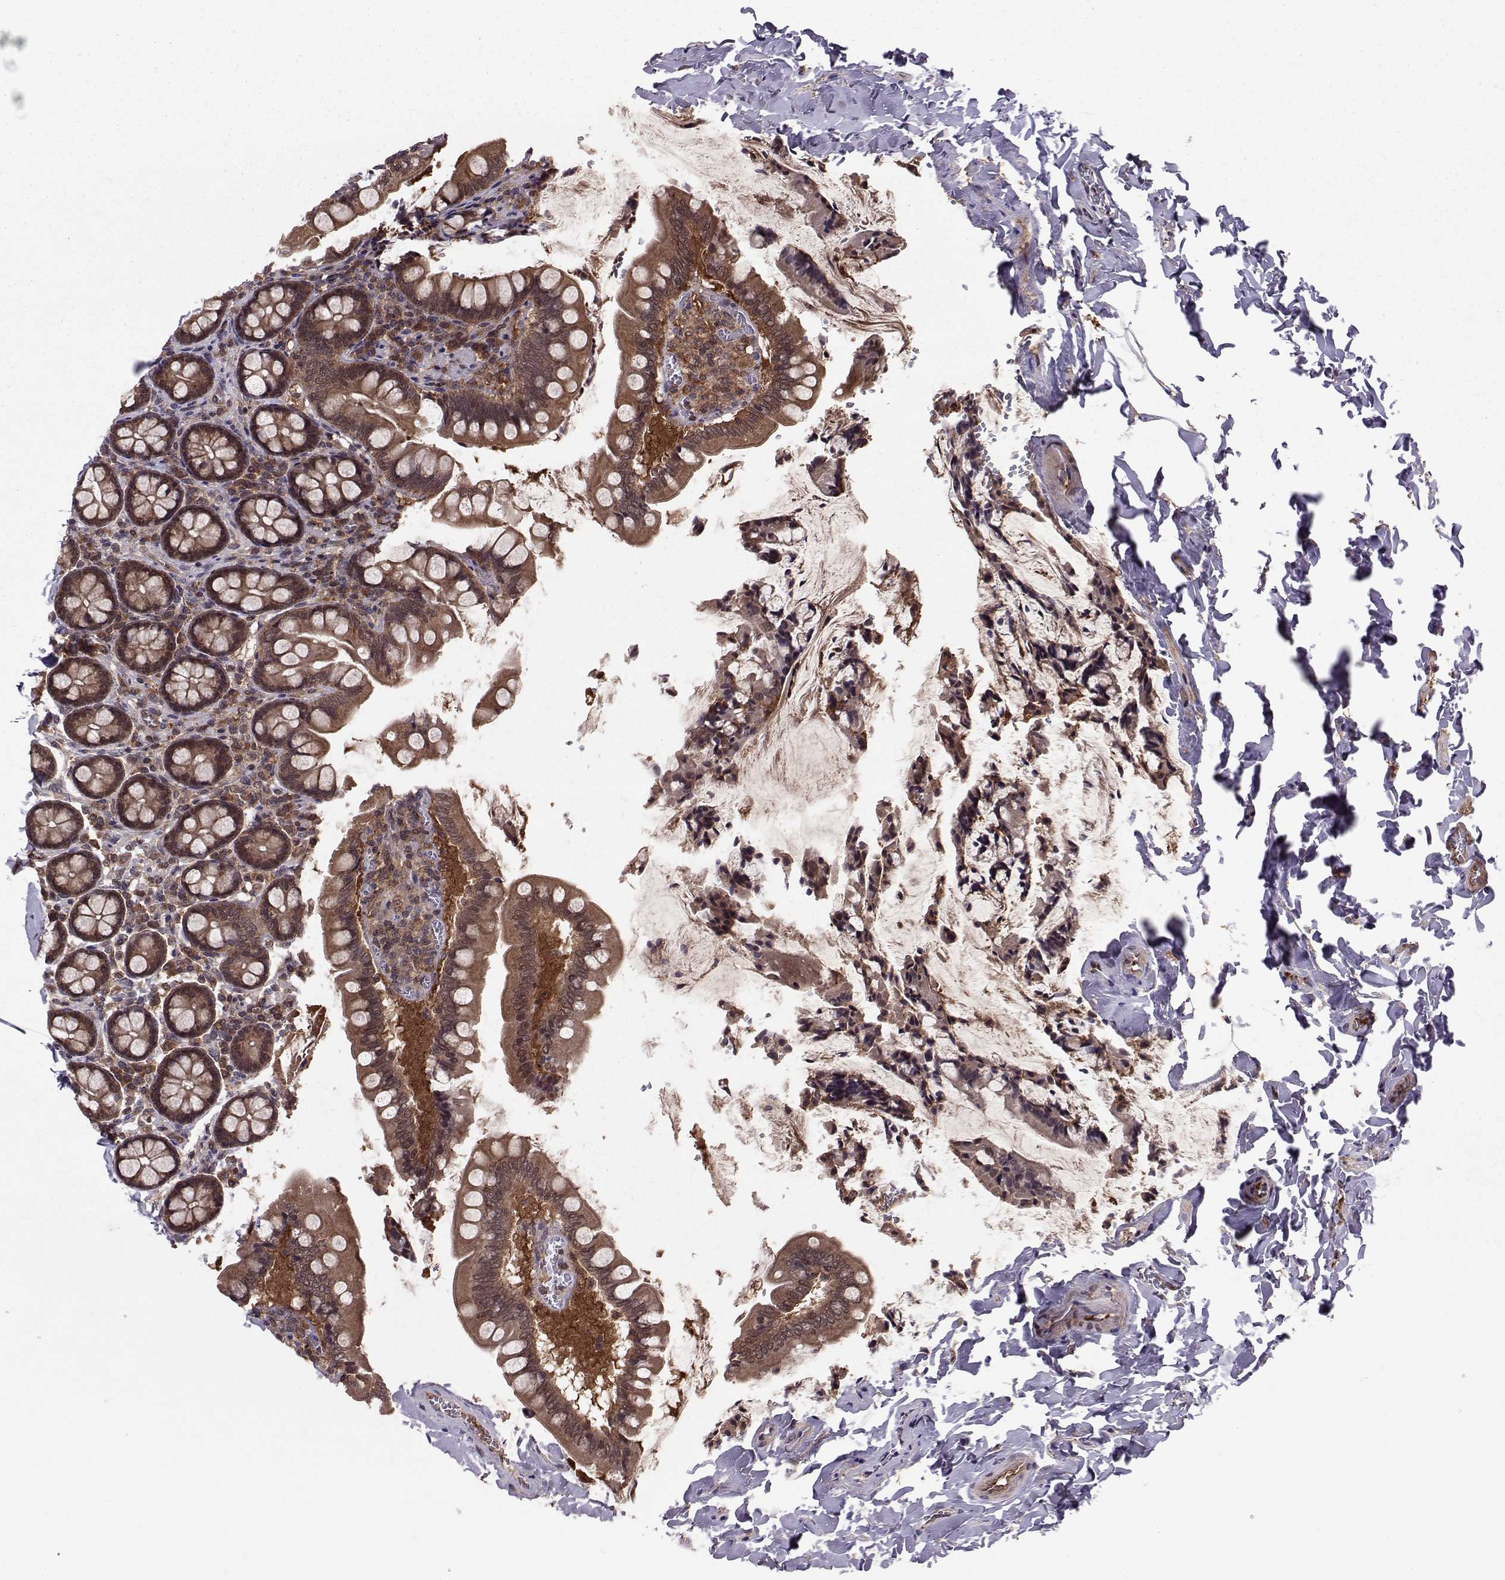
{"staining": {"intensity": "moderate", "quantity": ">75%", "location": "cytoplasmic/membranous"}, "tissue": "small intestine", "cell_type": "Glandular cells", "image_type": "normal", "snomed": [{"axis": "morphology", "description": "Normal tissue, NOS"}, {"axis": "topography", "description": "Small intestine"}], "caption": "Immunohistochemistry (IHC) photomicrograph of normal small intestine stained for a protein (brown), which reveals medium levels of moderate cytoplasmic/membranous expression in about >75% of glandular cells.", "gene": "PPP2R2A", "patient": {"sex": "female", "age": 56}}